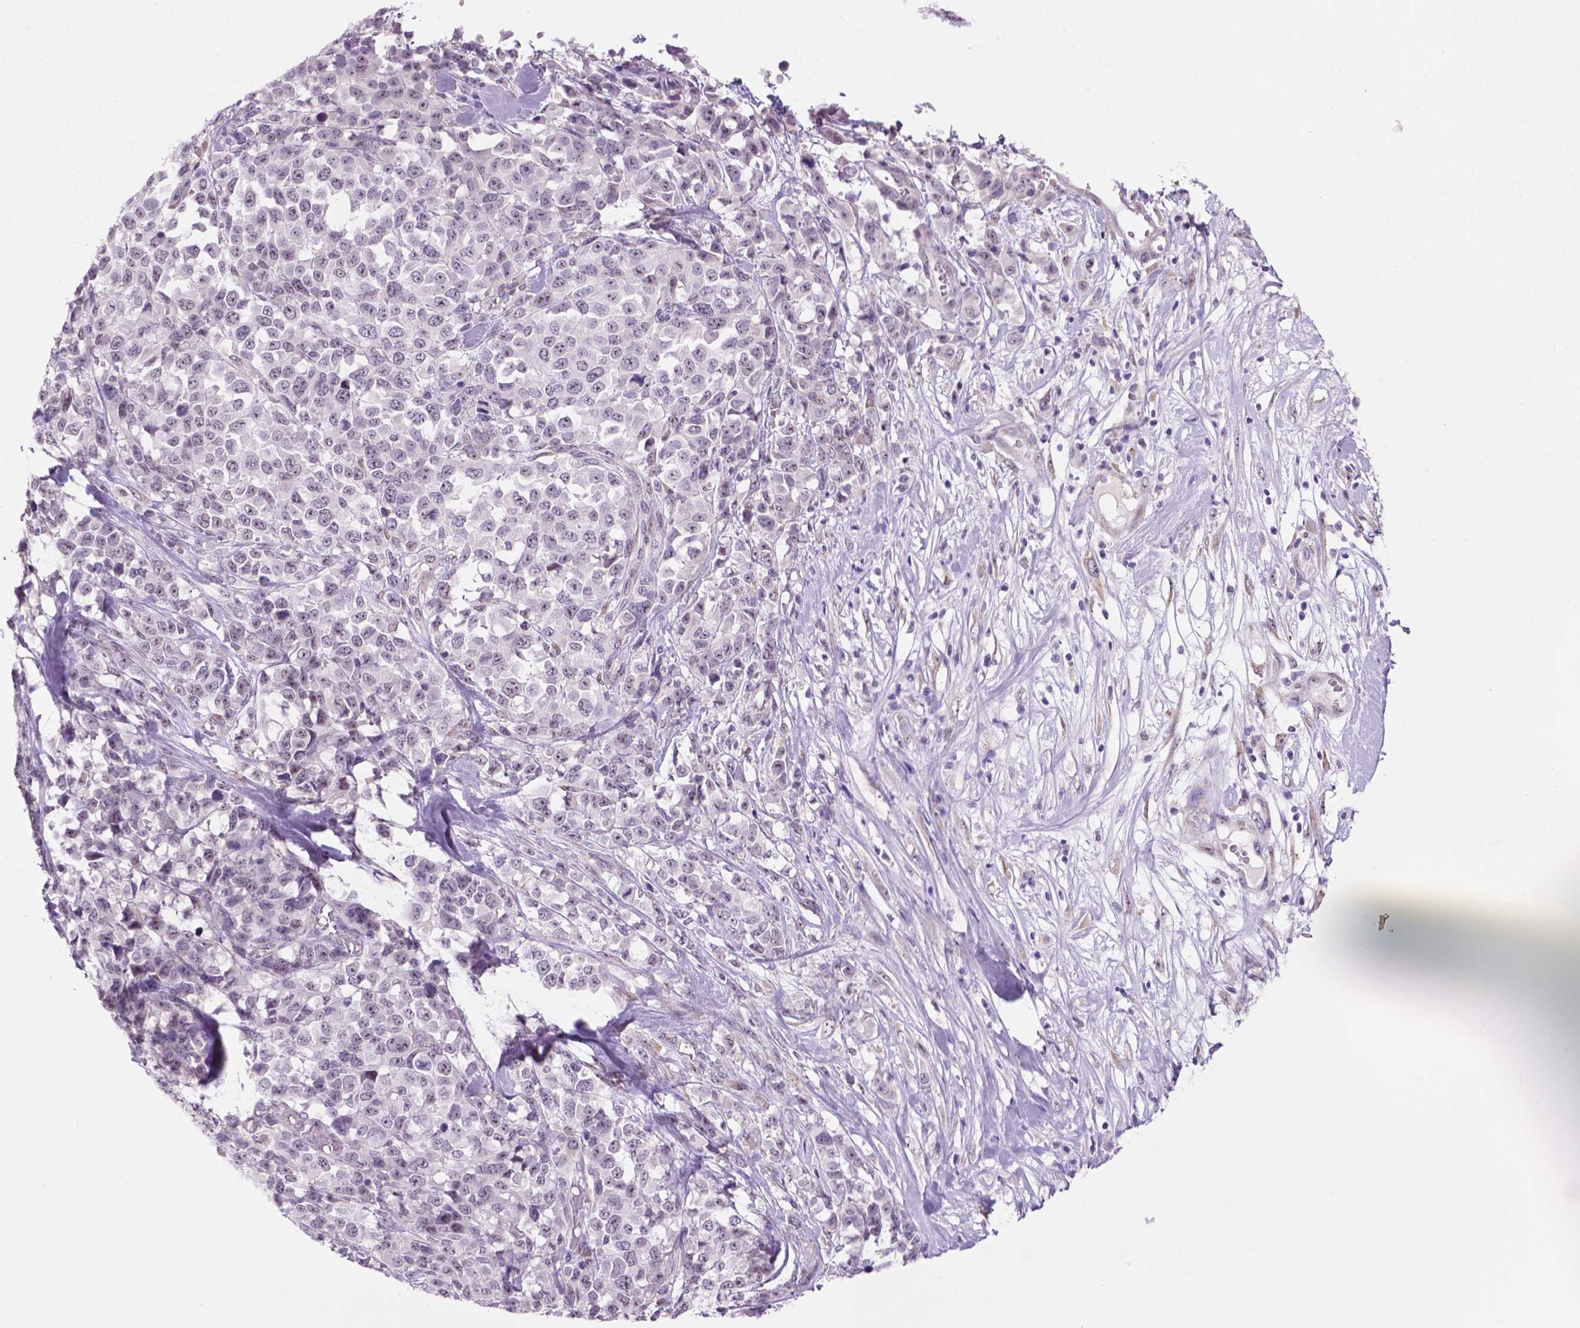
{"staining": {"intensity": "negative", "quantity": "none", "location": "none"}, "tissue": "melanoma", "cell_type": "Tumor cells", "image_type": "cancer", "snomed": [{"axis": "morphology", "description": "Malignant melanoma, Metastatic site"}, {"axis": "topography", "description": "Skin"}], "caption": "This photomicrograph is of melanoma stained with immunohistochemistry to label a protein in brown with the nuclei are counter-stained blue. There is no positivity in tumor cells.", "gene": "C18orf21", "patient": {"sex": "male", "age": 84}}